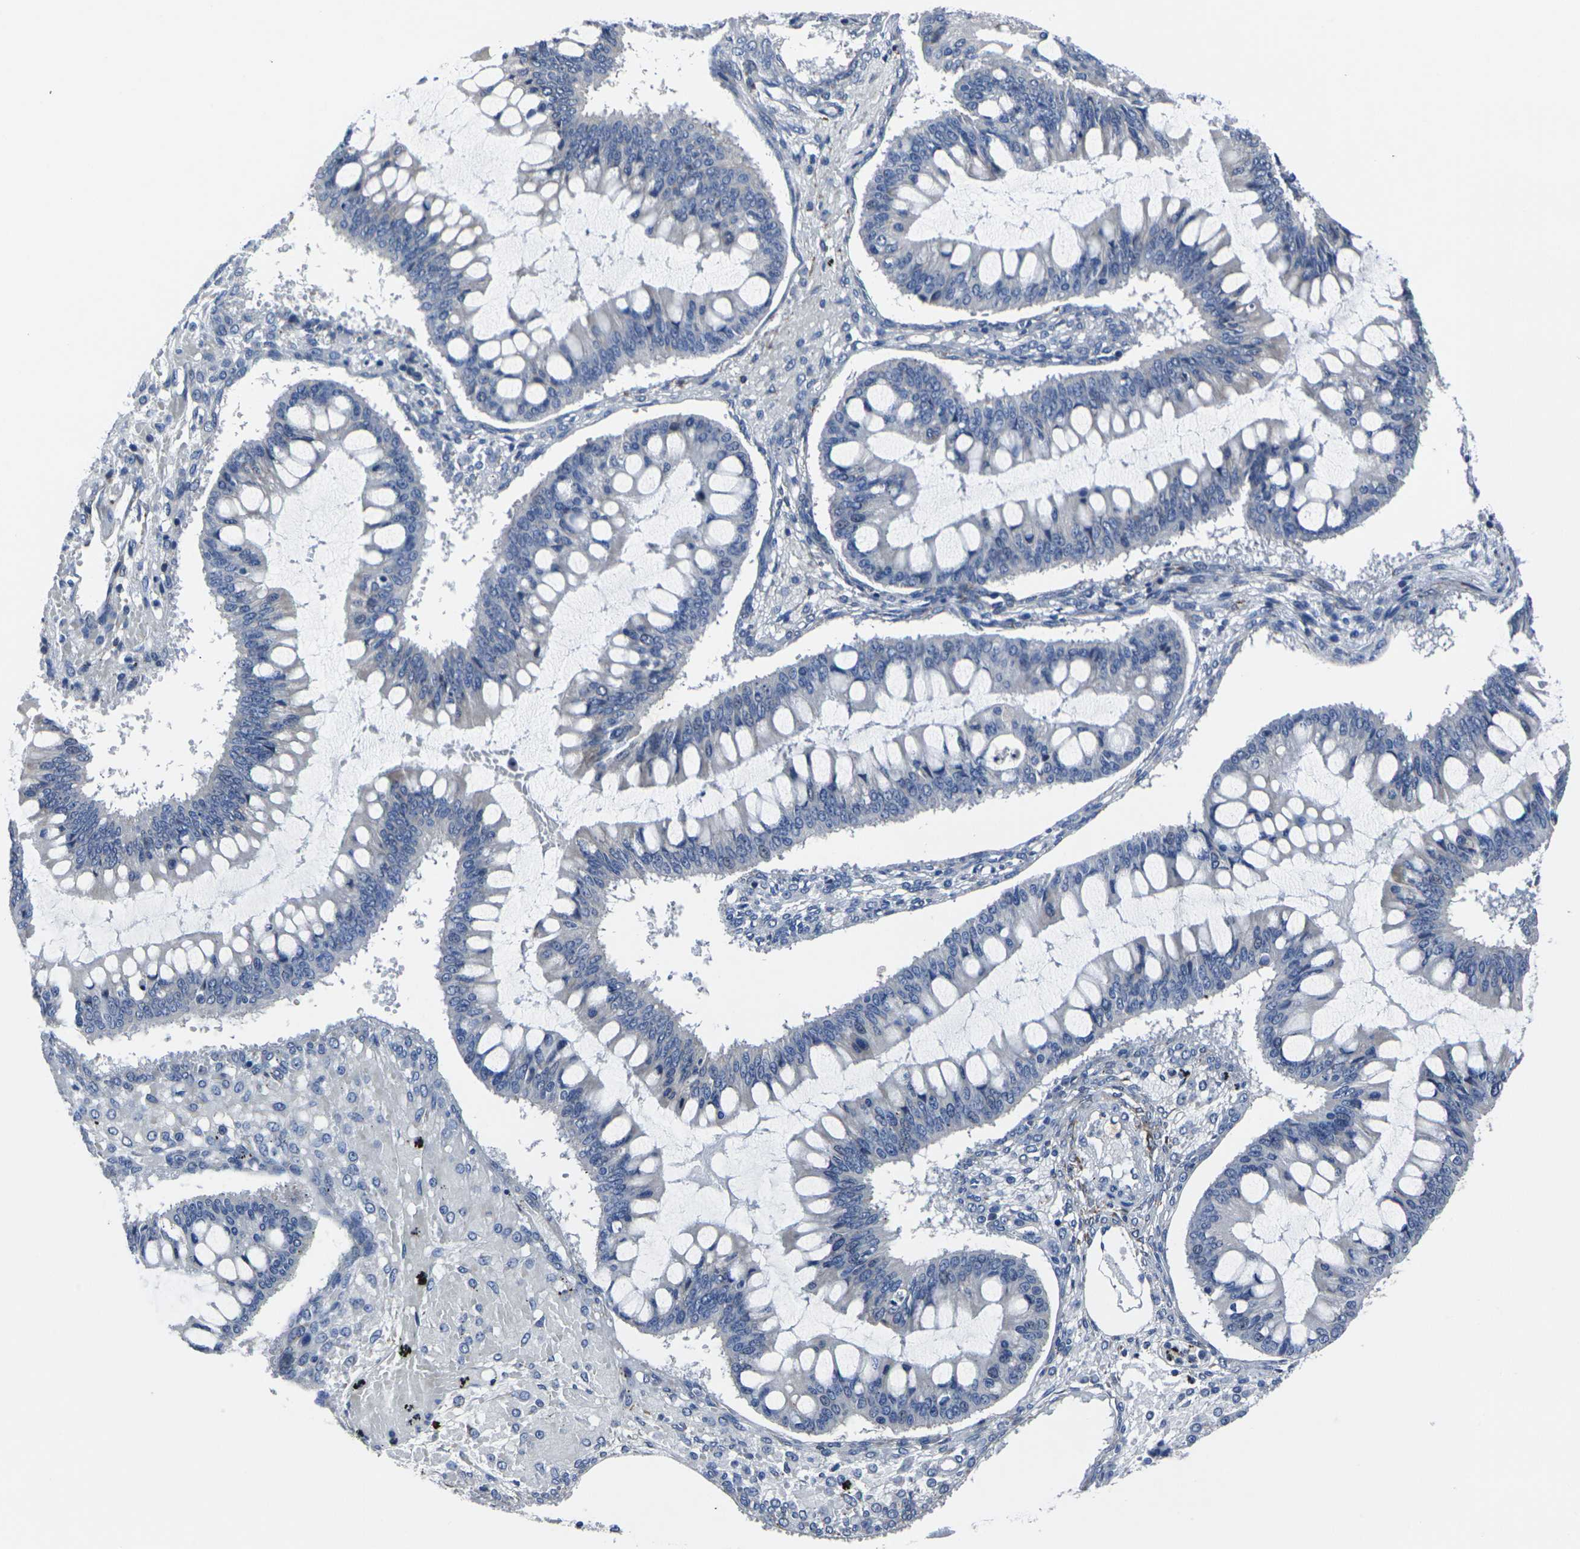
{"staining": {"intensity": "negative", "quantity": "none", "location": "none"}, "tissue": "ovarian cancer", "cell_type": "Tumor cells", "image_type": "cancer", "snomed": [{"axis": "morphology", "description": "Cystadenocarcinoma, mucinous, NOS"}, {"axis": "topography", "description": "Ovary"}], "caption": "Micrograph shows no significant protein expression in tumor cells of ovarian mucinous cystadenocarcinoma.", "gene": "CYP2C8", "patient": {"sex": "female", "age": 73}}